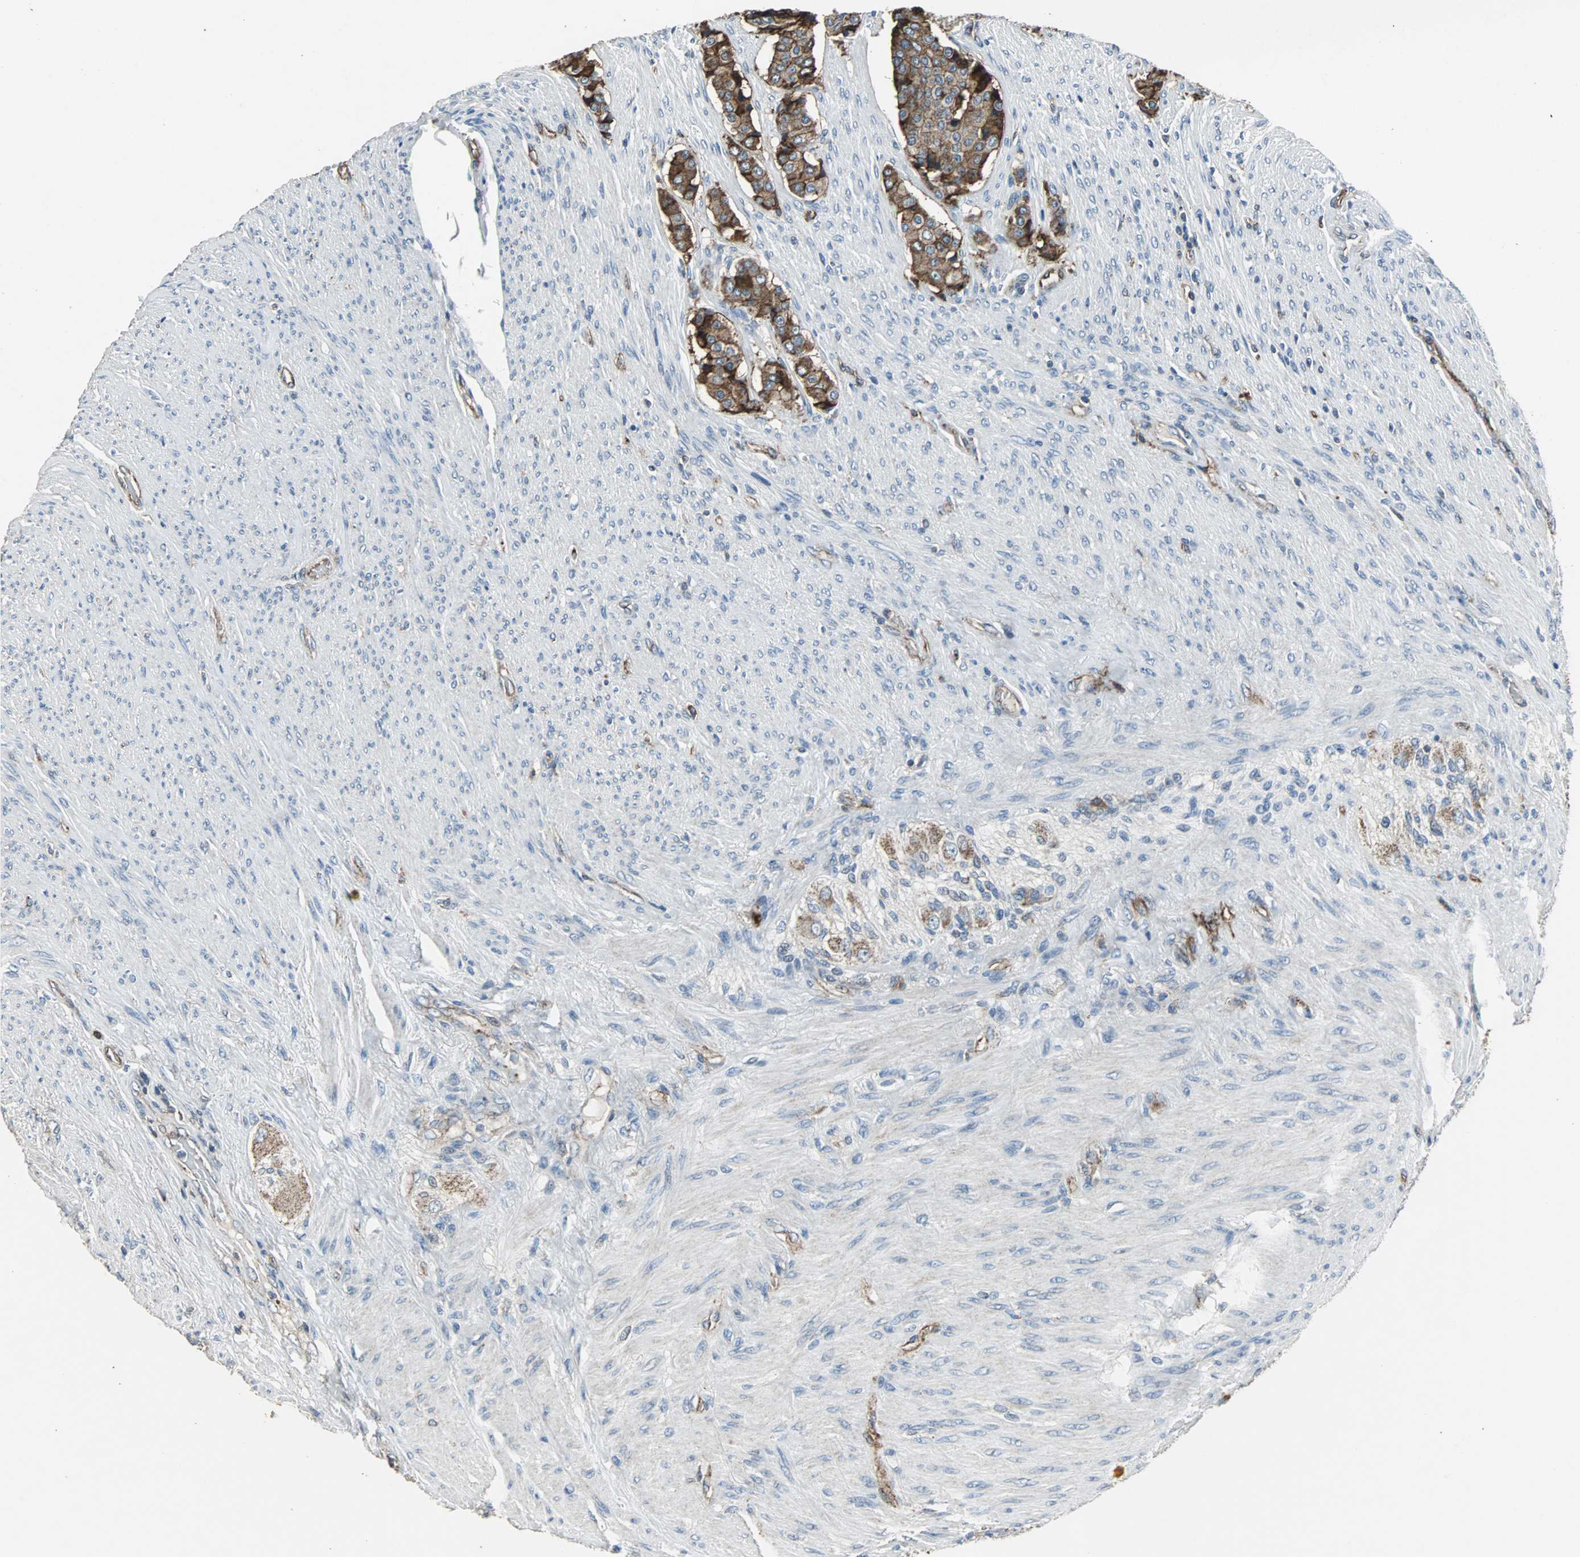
{"staining": {"intensity": "moderate", "quantity": ">75%", "location": "cytoplasmic/membranous"}, "tissue": "carcinoid", "cell_type": "Tumor cells", "image_type": "cancer", "snomed": [{"axis": "morphology", "description": "Carcinoid, malignant, NOS"}, {"axis": "topography", "description": "Colon"}], "caption": "Carcinoid (malignant) tissue shows moderate cytoplasmic/membranous staining in approximately >75% of tumor cells, visualized by immunohistochemistry. The staining is performed using DAB brown chromogen to label protein expression. The nuclei are counter-stained blue using hematoxylin.", "gene": "F11R", "patient": {"sex": "female", "age": 61}}